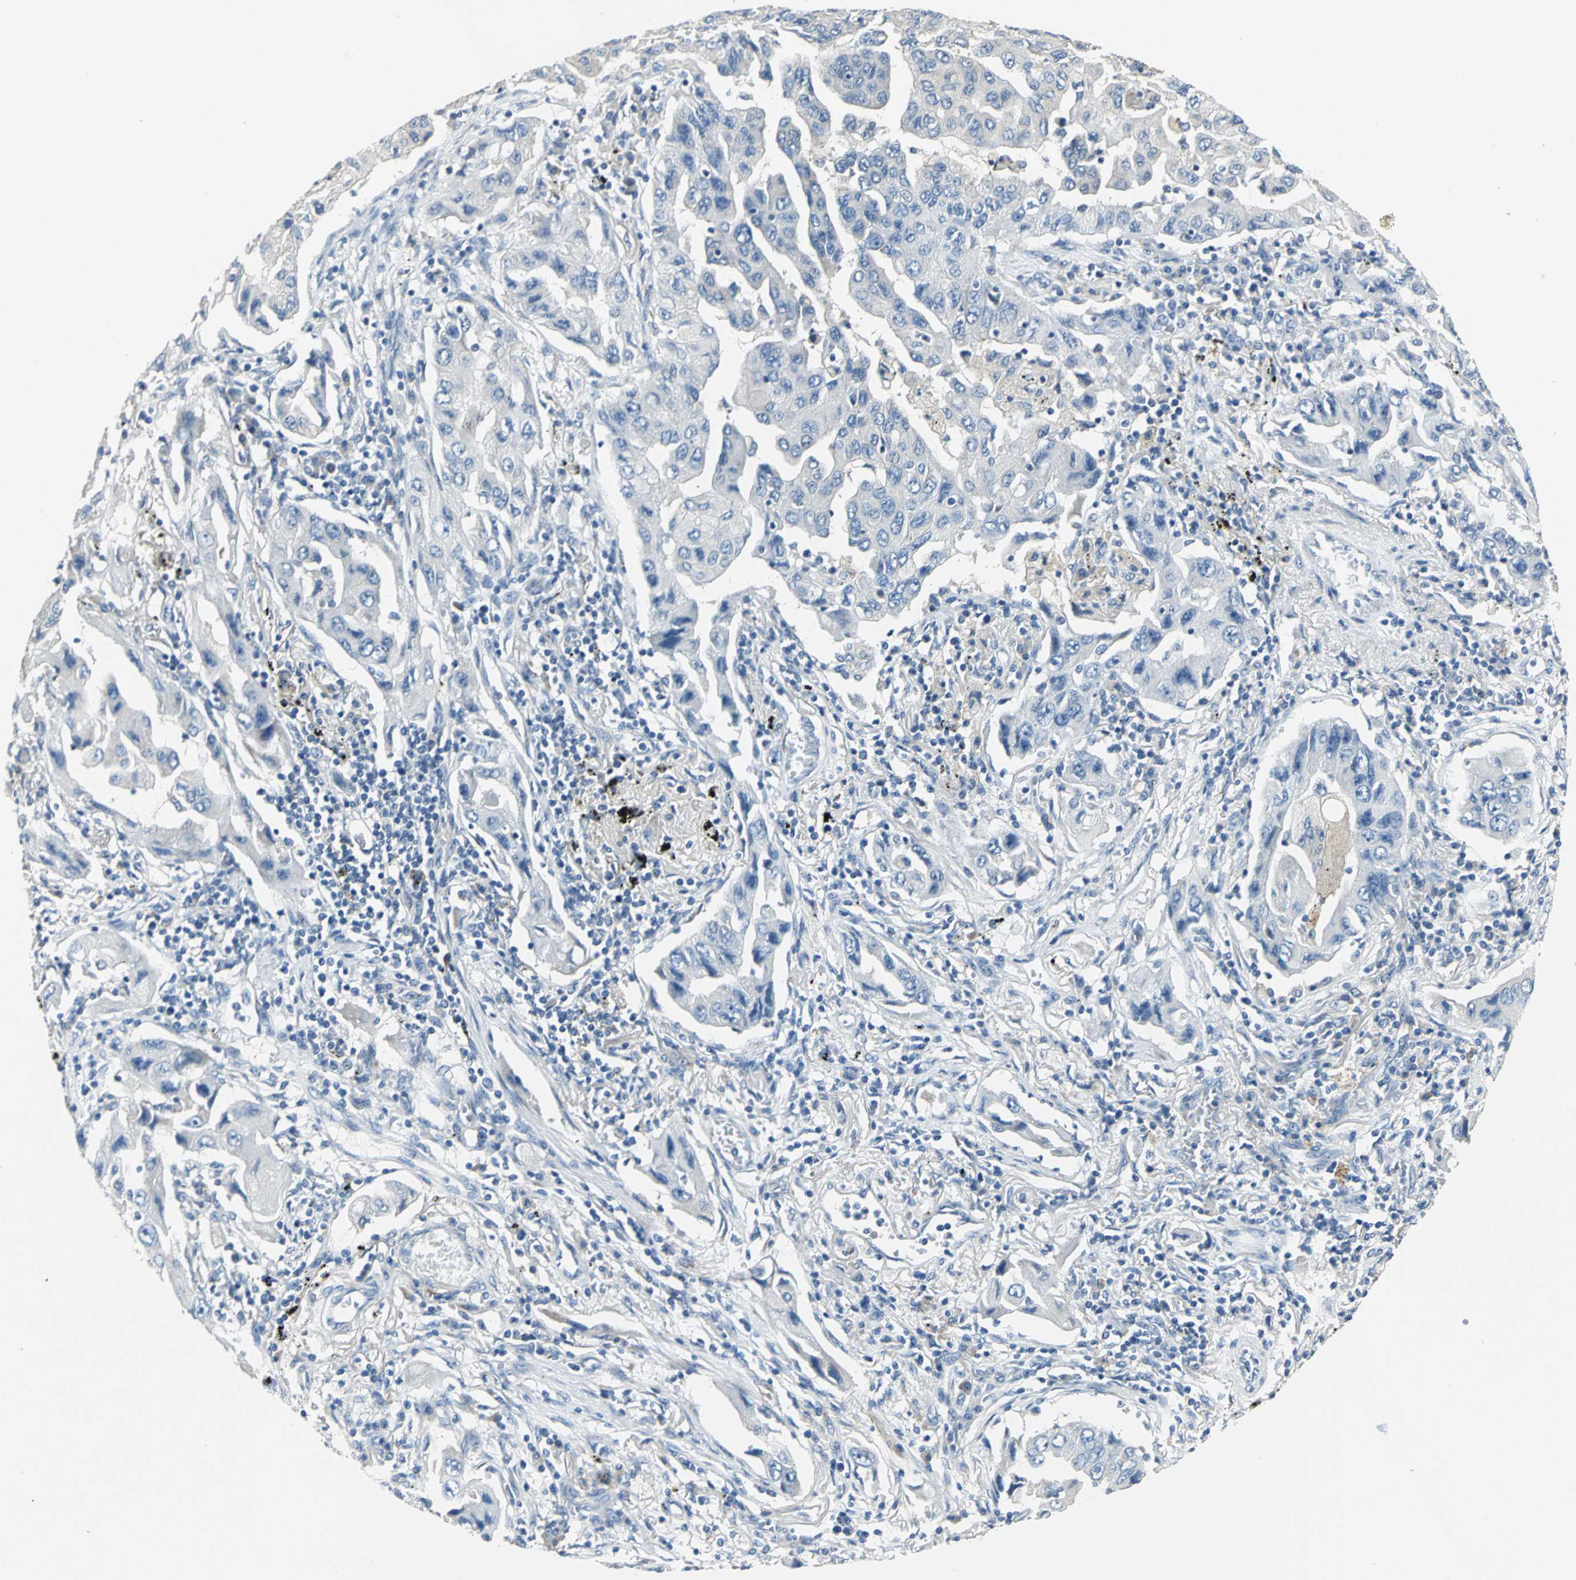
{"staining": {"intensity": "negative", "quantity": "none", "location": "none"}, "tissue": "lung cancer", "cell_type": "Tumor cells", "image_type": "cancer", "snomed": [{"axis": "morphology", "description": "Adenocarcinoma, NOS"}, {"axis": "topography", "description": "Lung"}], "caption": "The image displays no significant staining in tumor cells of adenocarcinoma (lung). The staining was performed using DAB (3,3'-diaminobenzidine) to visualize the protein expression in brown, while the nuclei were stained in blue with hematoxylin (Magnification: 20x).", "gene": "B3GNT2", "patient": {"sex": "female", "age": 65}}